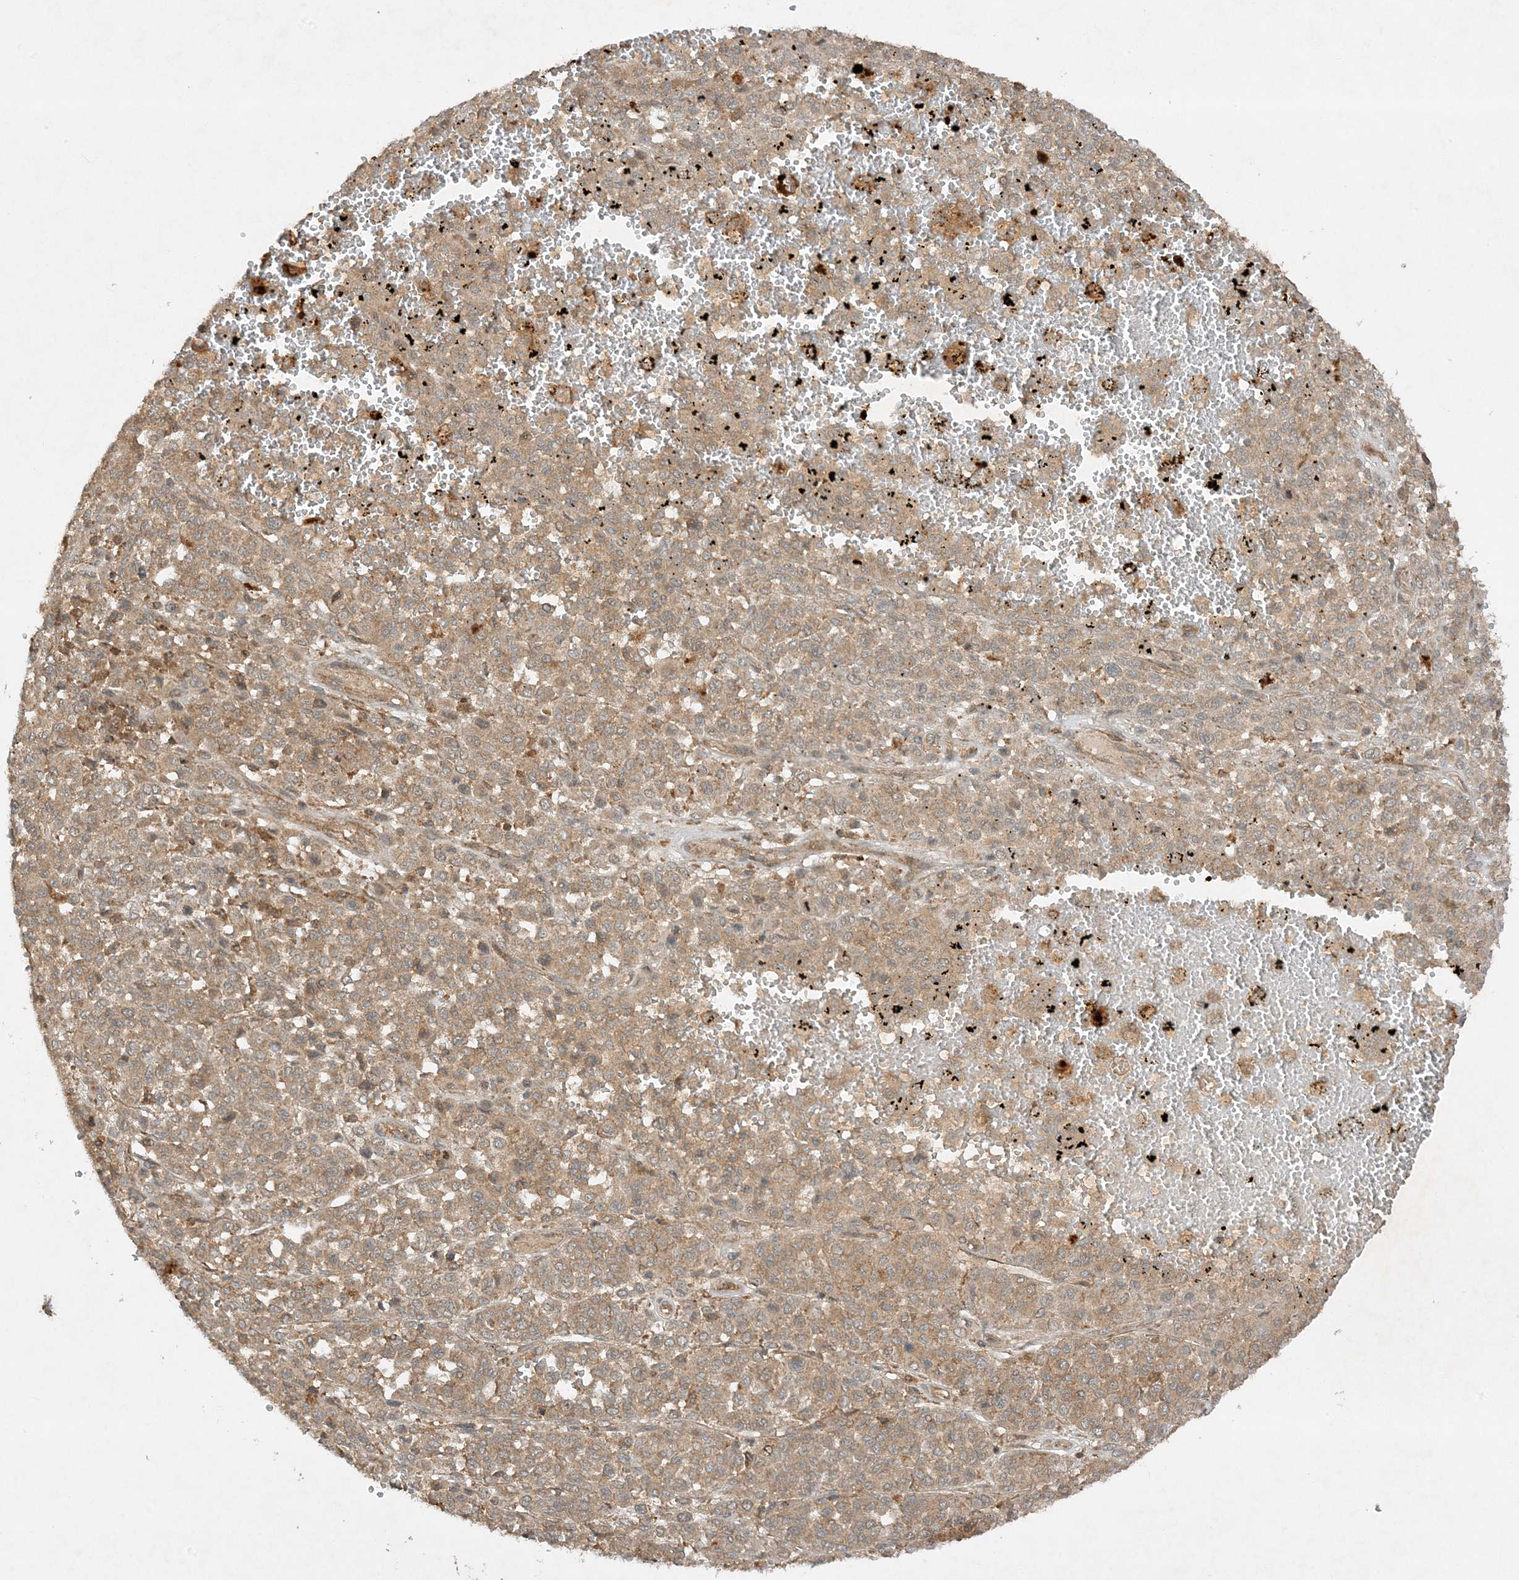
{"staining": {"intensity": "weak", "quantity": ">75%", "location": "cytoplasmic/membranous"}, "tissue": "melanoma", "cell_type": "Tumor cells", "image_type": "cancer", "snomed": [{"axis": "morphology", "description": "Malignant melanoma, Metastatic site"}, {"axis": "topography", "description": "Pancreas"}], "caption": "Immunohistochemical staining of melanoma shows low levels of weak cytoplasmic/membranous protein expression in approximately >75% of tumor cells. The protein of interest is shown in brown color, while the nuclei are stained blue.", "gene": "XRN1", "patient": {"sex": "female", "age": 30}}